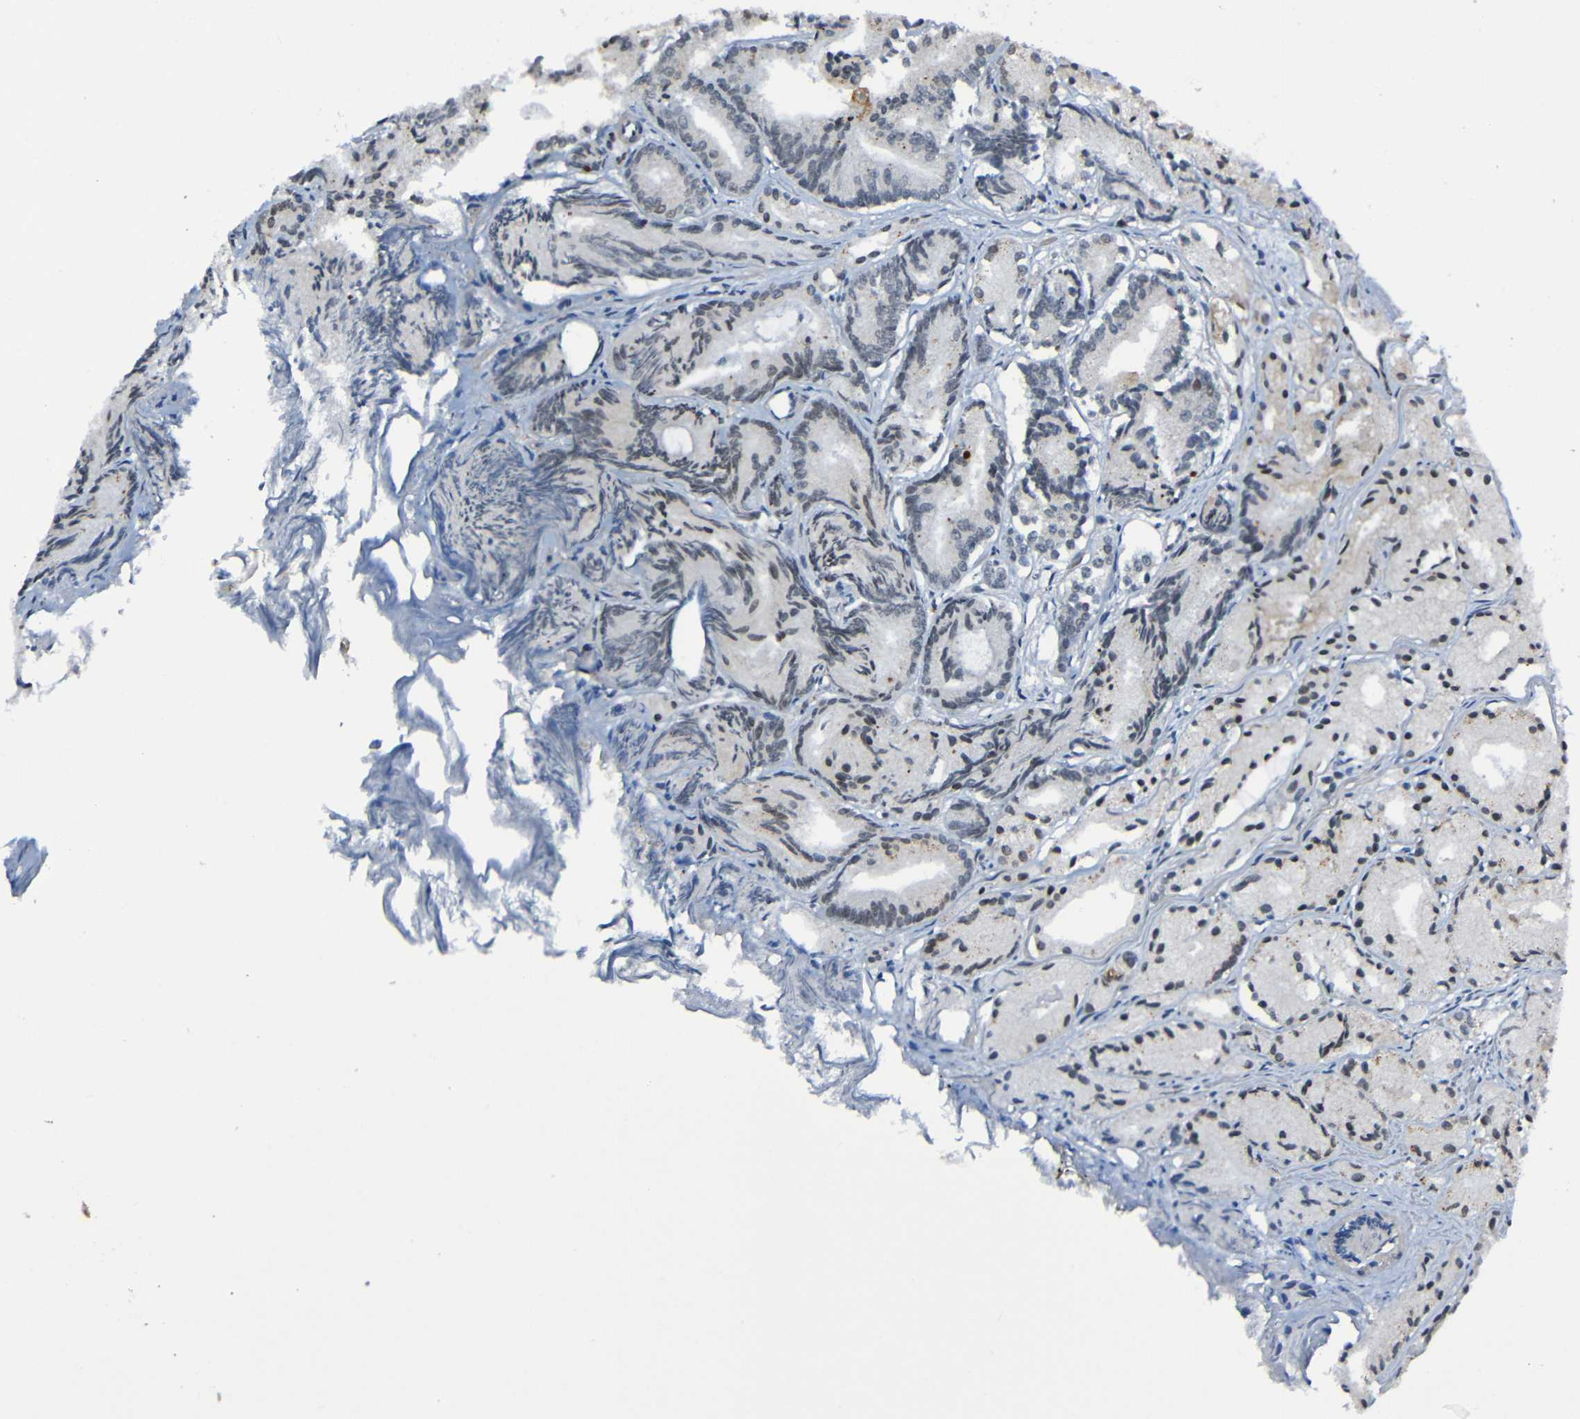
{"staining": {"intensity": "weak", "quantity": "<25%", "location": "cytoplasmic/membranous"}, "tissue": "prostate cancer", "cell_type": "Tumor cells", "image_type": "cancer", "snomed": [{"axis": "morphology", "description": "Adenocarcinoma, Low grade"}, {"axis": "topography", "description": "Prostate"}], "caption": "Immunohistochemistry (IHC) photomicrograph of neoplastic tissue: human prostate low-grade adenocarcinoma stained with DAB (3,3'-diaminobenzidine) shows no significant protein positivity in tumor cells.", "gene": "LGR5", "patient": {"sex": "male", "age": 72}}